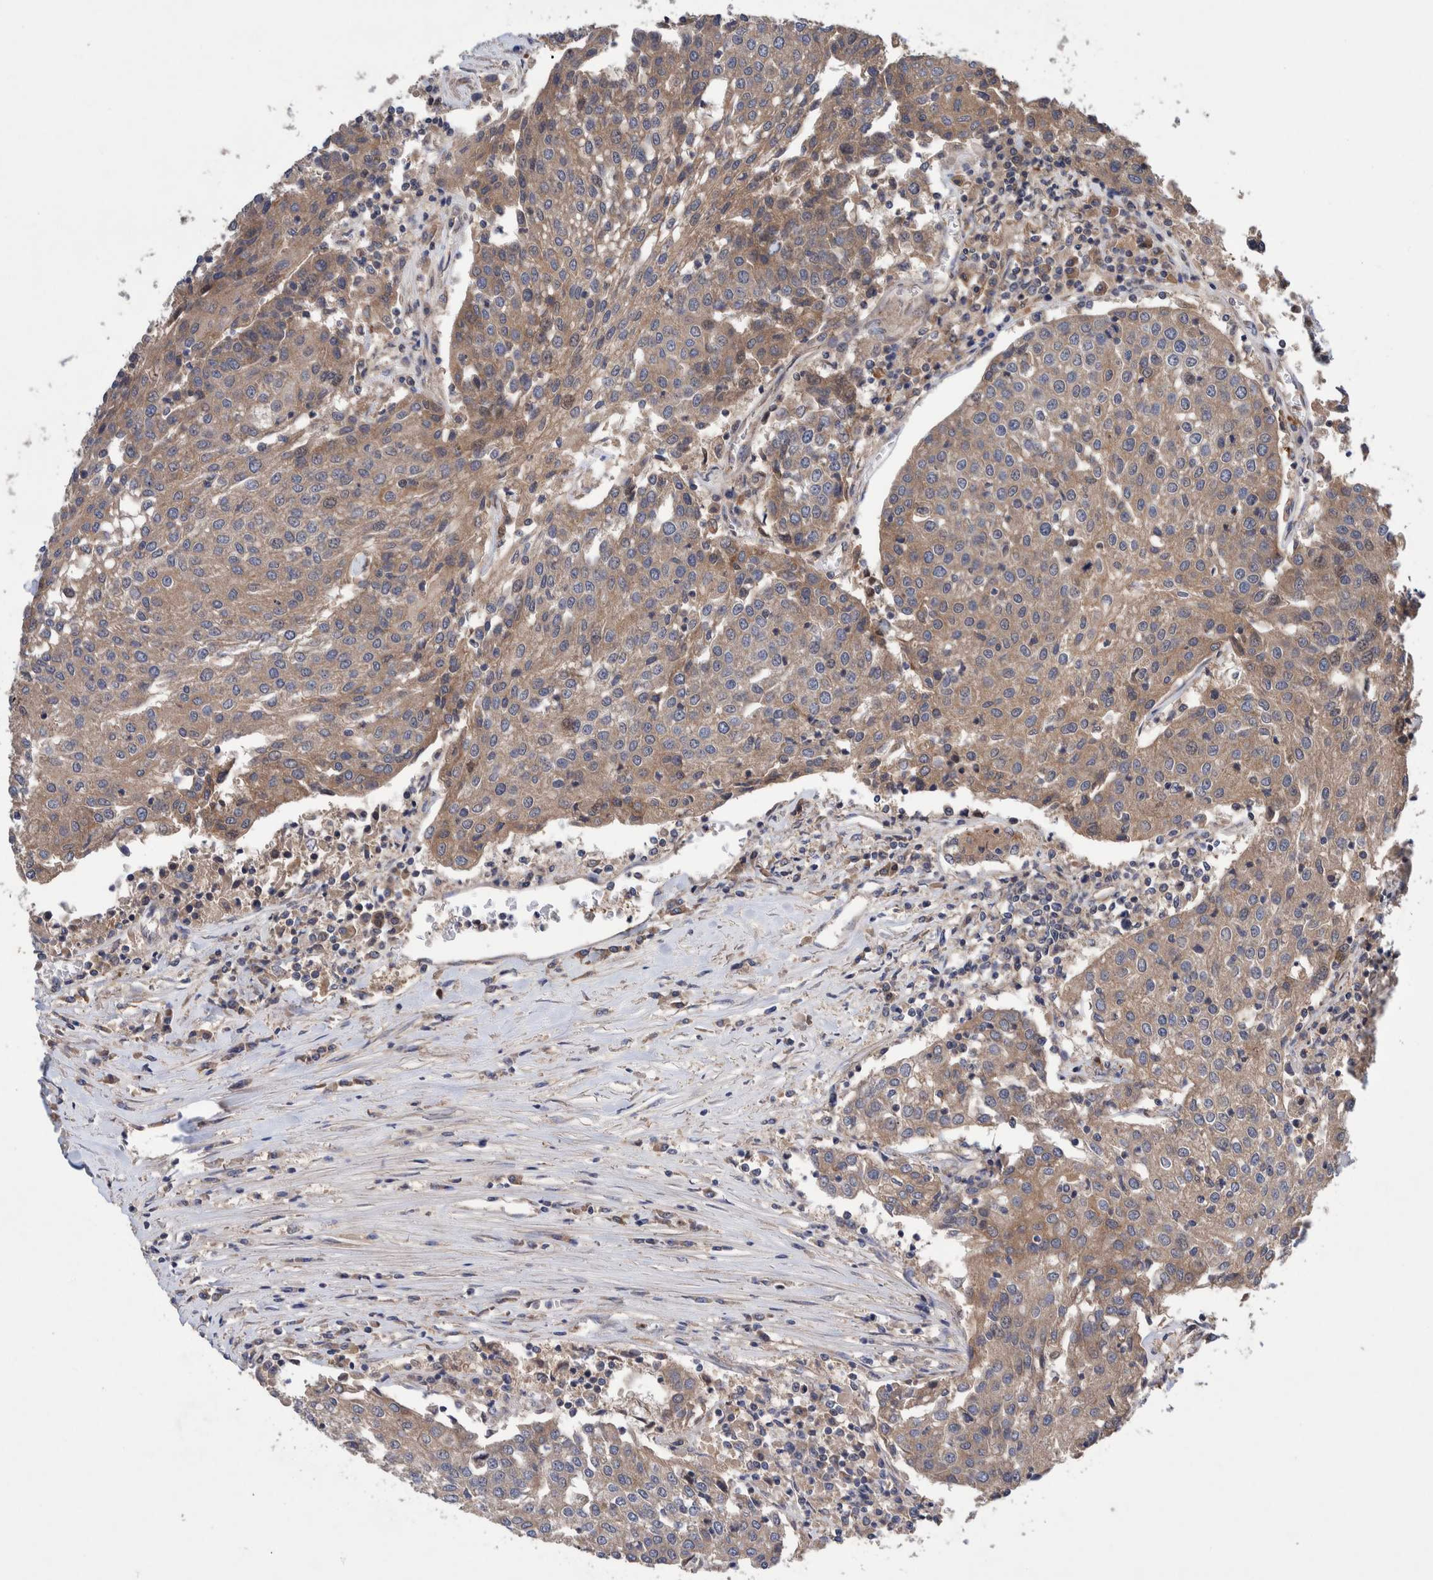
{"staining": {"intensity": "weak", "quantity": ">75%", "location": "cytoplasmic/membranous"}, "tissue": "urothelial cancer", "cell_type": "Tumor cells", "image_type": "cancer", "snomed": [{"axis": "morphology", "description": "Urothelial carcinoma, High grade"}, {"axis": "topography", "description": "Urinary bladder"}], "caption": "Urothelial carcinoma (high-grade) stained for a protein displays weak cytoplasmic/membranous positivity in tumor cells. (brown staining indicates protein expression, while blue staining denotes nuclei).", "gene": "PIK3R6", "patient": {"sex": "female", "age": 85}}